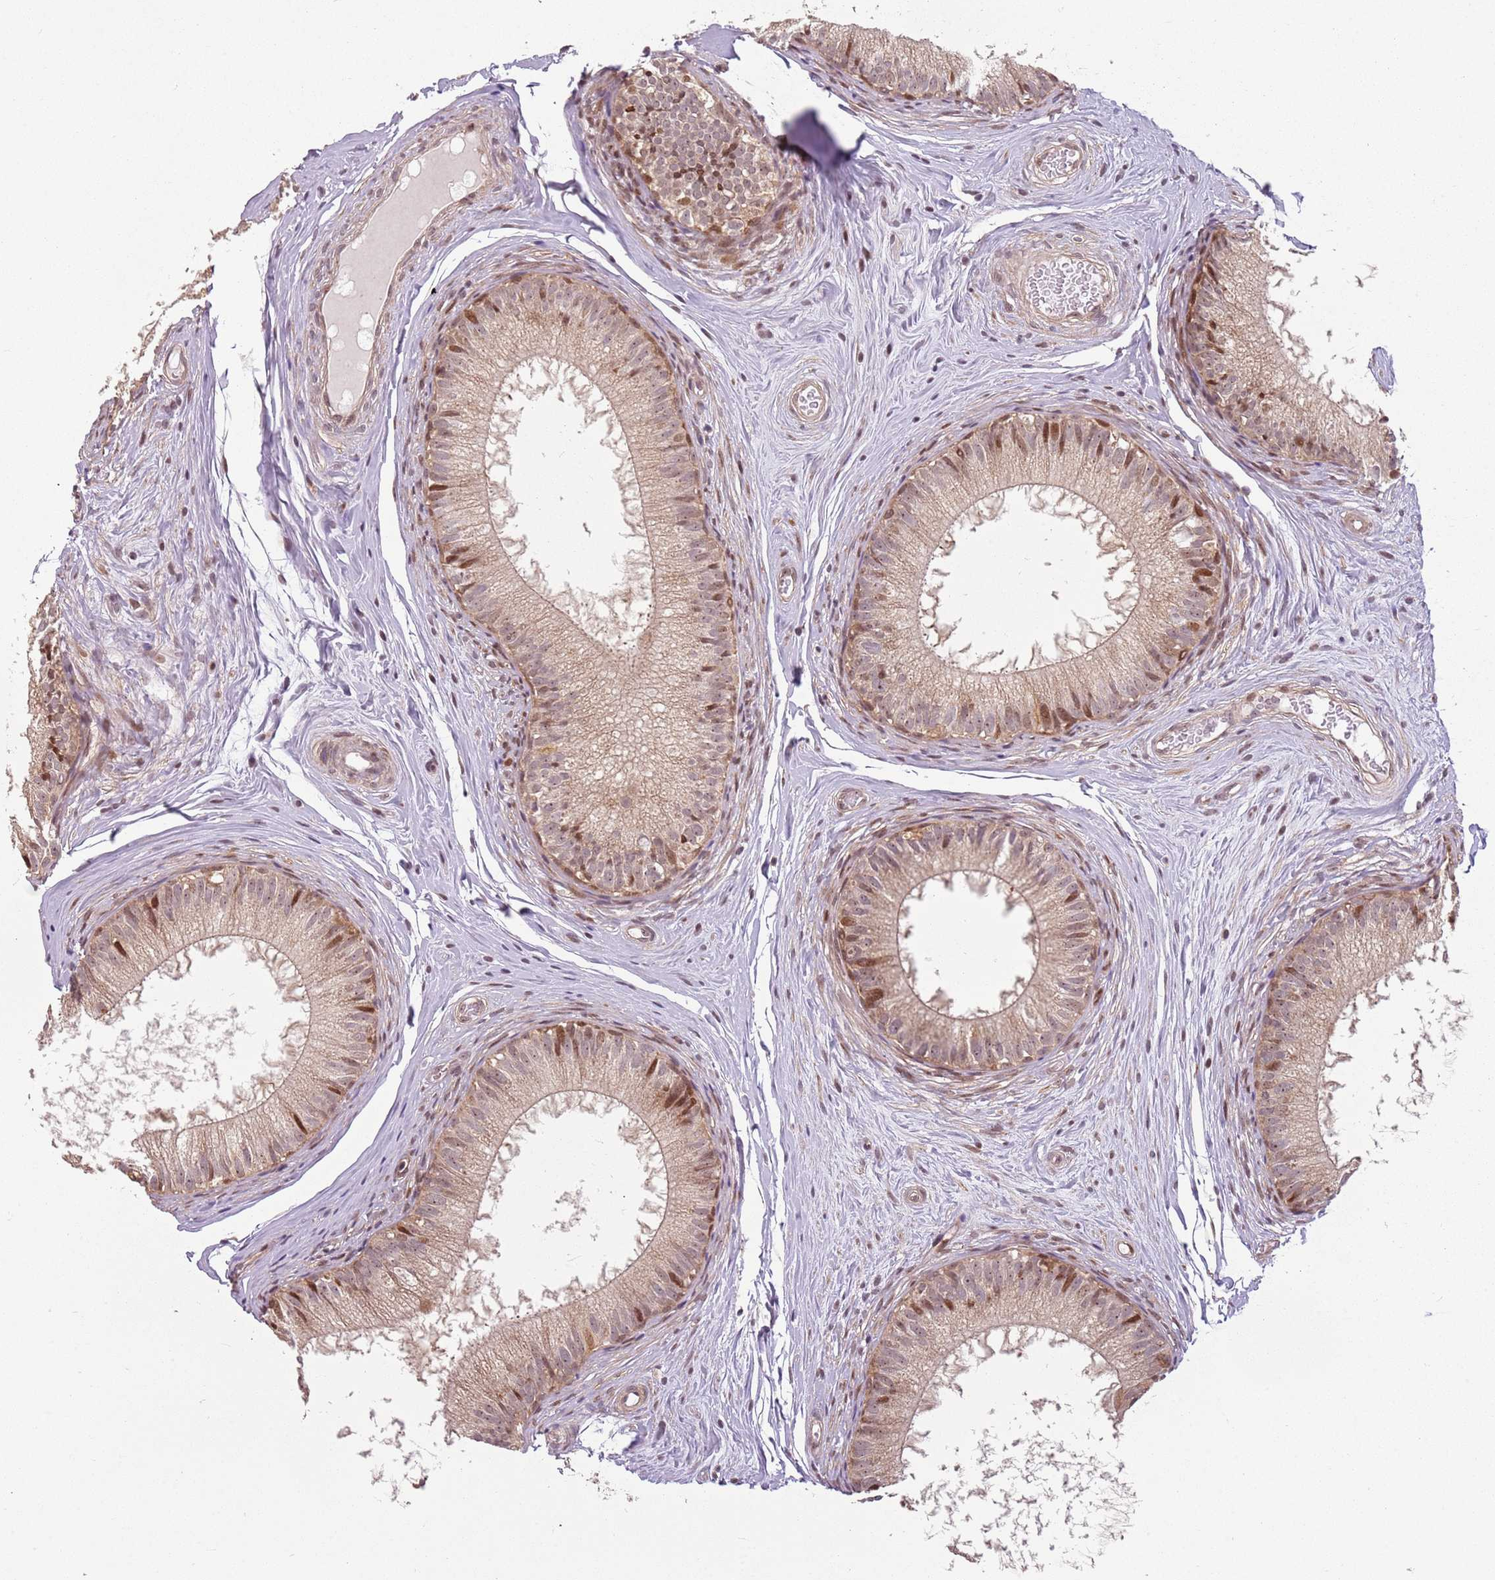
{"staining": {"intensity": "moderate", "quantity": "25%-75%", "location": "cytoplasmic/membranous,nuclear"}, "tissue": "epididymis", "cell_type": "Glandular cells", "image_type": "normal", "snomed": [{"axis": "morphology", "description": "Normal tissue, NOS"}, {"axis": "topography", "description": "Epididymis"}], "caption": "IHC micrograph of normal epididymis: epididymis stained using immunohistochemistry (IHC) shows medium levels of moderate protein expression localized specifically in the cytoplasmic/membranous,nuclear of glandular cells, appearing as a cytoplasmic/membranous,nuclear brown color.", "gene": "CHURC1", "patient": {"sex": "male", "age": 34}}